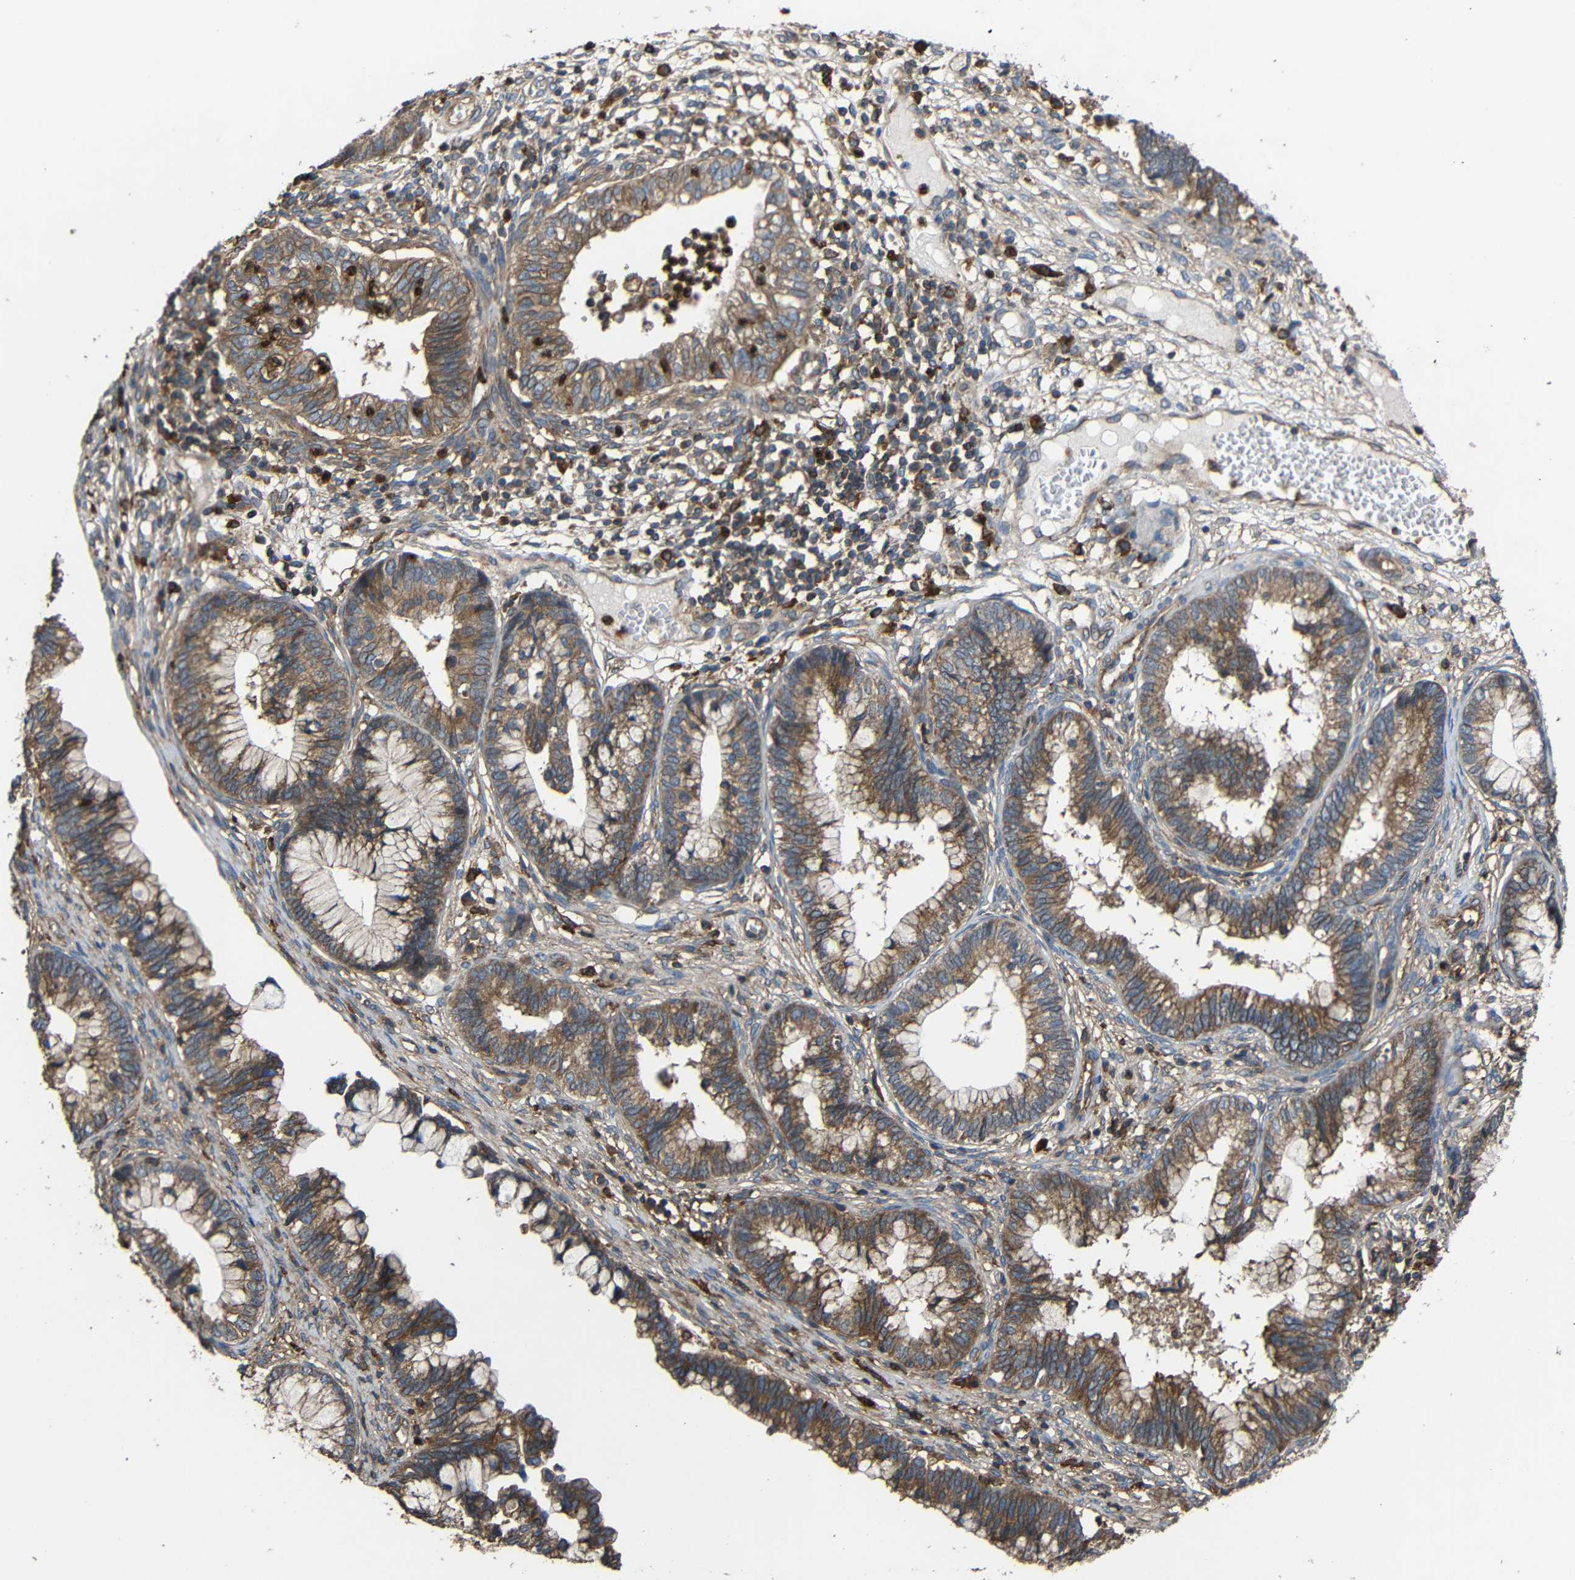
{"staining": {"intensity": "moderate", "quantity": ">75%", "location": "cytoplasmic/membranous"}, "tissue": "cervical cancer", "cell_type": "Tumor cells", "image_type": "cancer", "snomed": [{"axis": "morphology", "description": "Adenocarcinoma, NOS"}, {"axis": "topography", "description": "Cervix"}], "caption": "High-power microscopy captured an immunohistochemistry (IHC) micrograph of cervical cancer, revealing moderate cytoplasmic/membranous staining in approximately >75% of tumor cells. (DAB IHC, brown staining for protein, blue staining for nuclei).", "gene": "TREM2", "patient": {"sex": "female", "age": 44}}